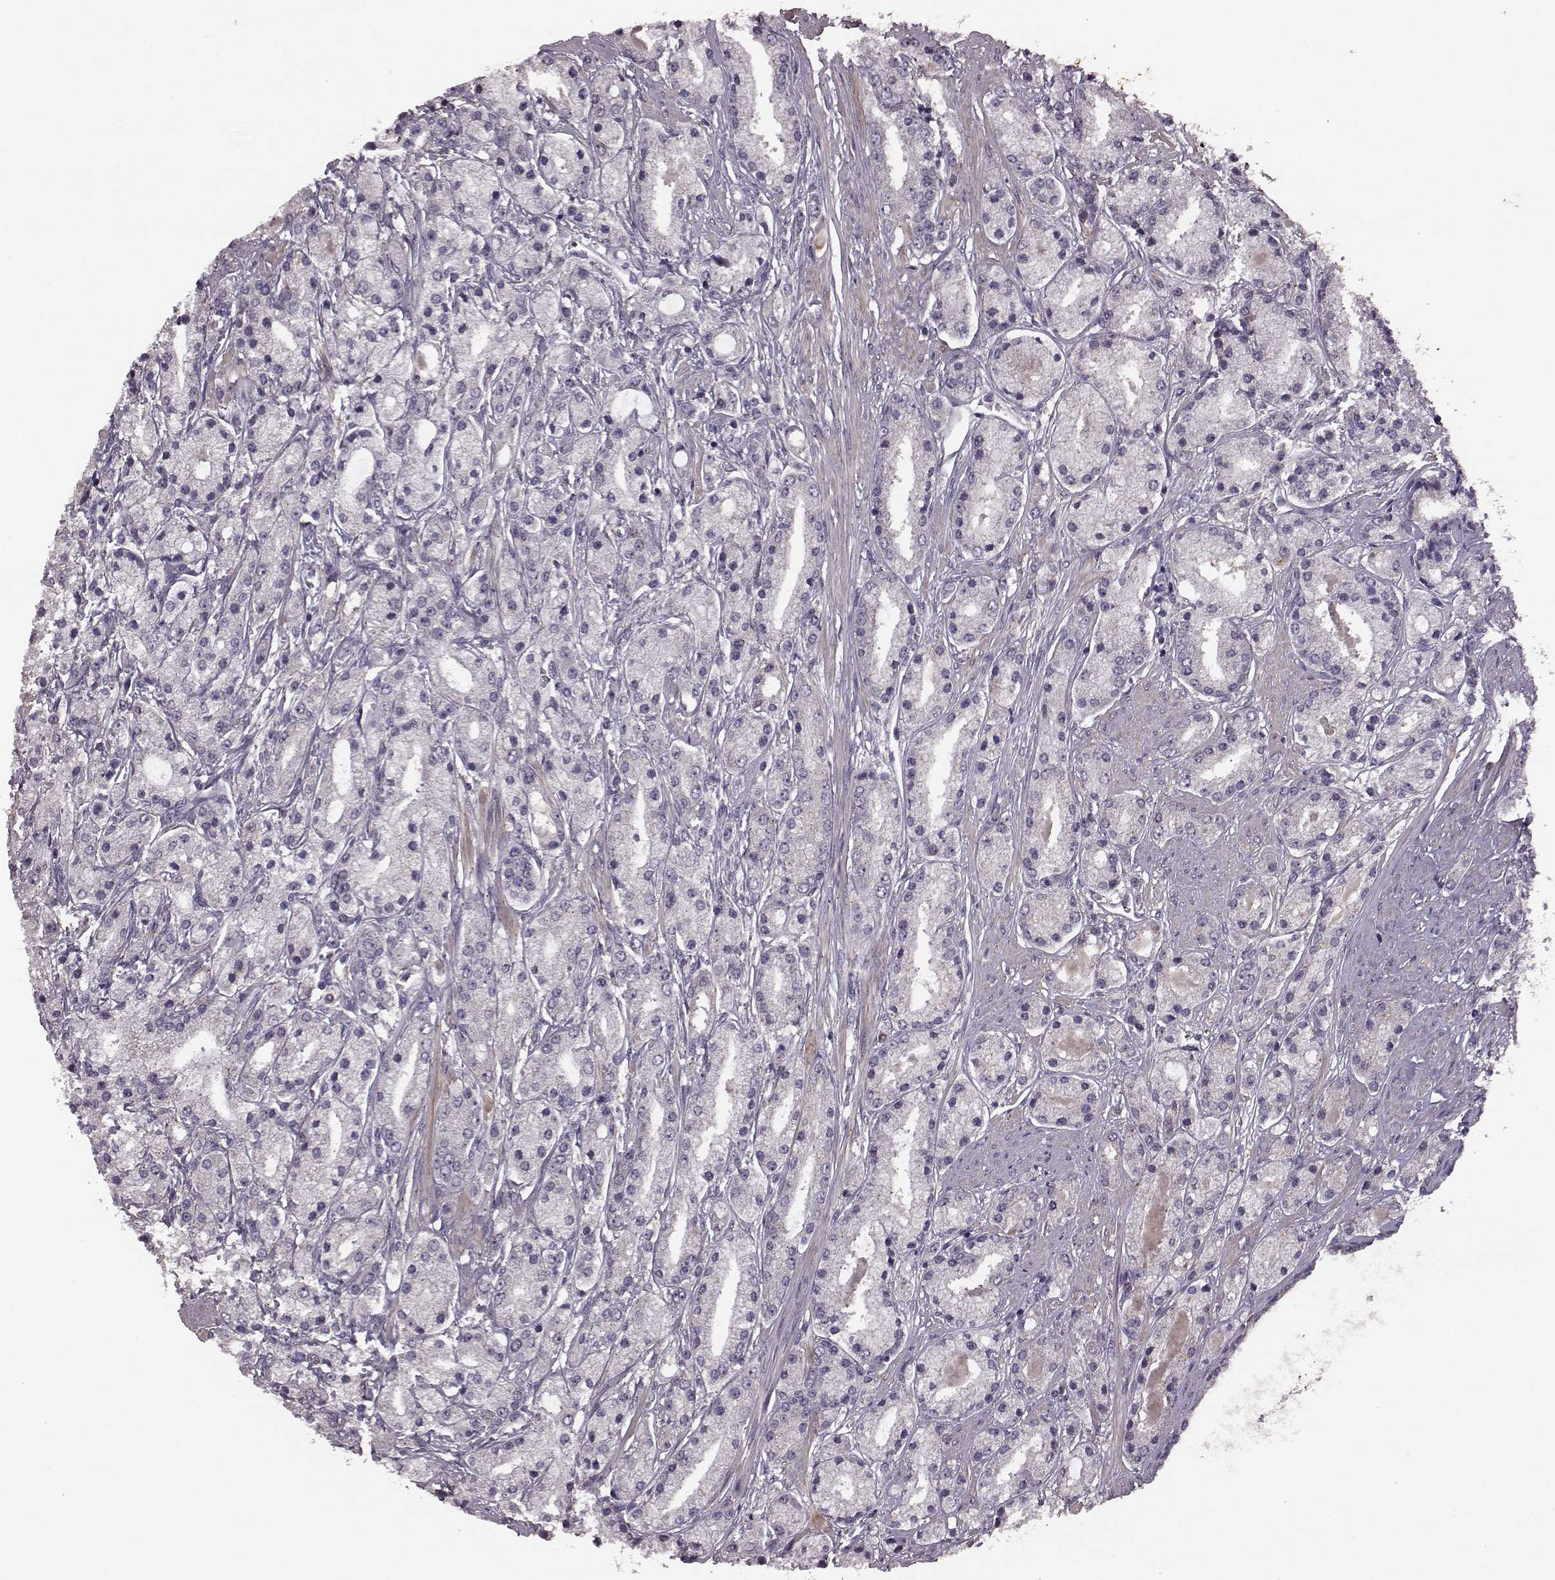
{"staining": {"intensity": "negative", "quantity": "none", "location": "none"}, "tissue": "prostate cancer", "cell_type": "Tumor cells", "image_type": "cancer", "snomed": [{"axis": "morphology", "description": "Adenocarcinoma, High grade"}, {"axis": "topography", "description": "Prostate"}], "caption": "IHC micrograph of human adenocarcinoma (high-grade) (prostate) stained for a protein (brown), which demonstrates no positivity in tumor cells.", "gene": "NTF3", "patient": {"sex": "male", "age": 67}}